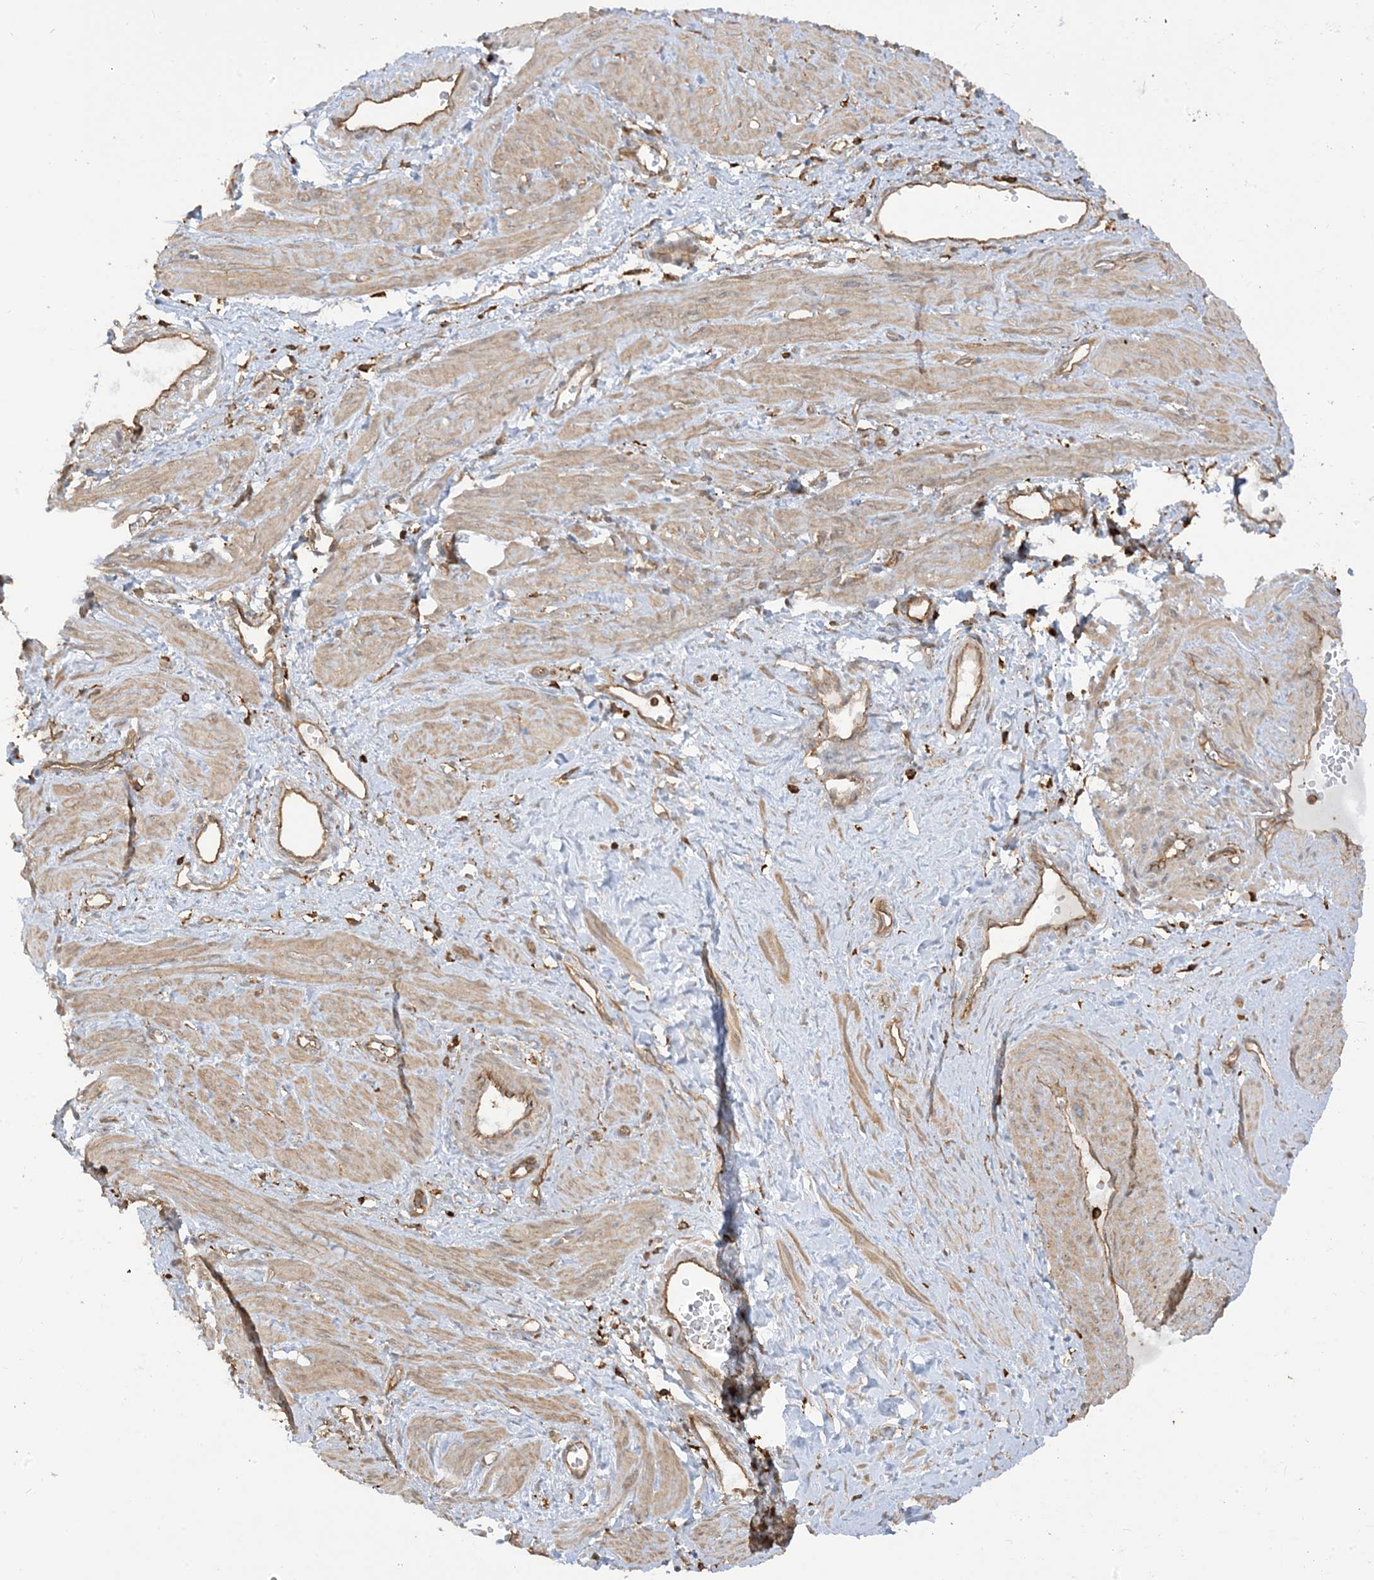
{"staining": {"intensity": "weak", "quantity": "25%-75%", "location": "cytoplasmic/membranous"}, "tissue": "smooth muscle", "cell_type": "Smooth muscle cells", "image_type": "normal", "snomed": [{"axis": "morphology", "description": "Normal tissue, NOS"}, {"axis": "topography", "description": "Endometrium"}], "caption": "An immunohistochemistry histopathology image of benign tissue is shown. Protein staining in brown shows weak cytoplasmic/membranous positivity in smooth muscle within smooth muscle cells. (Stains: DAB in brown, nuclei in blue, Microscopy: brightfield microscopy at high magnification).", "gene": "CAPZB", "patient": {"sex": "female", "age": 33}}